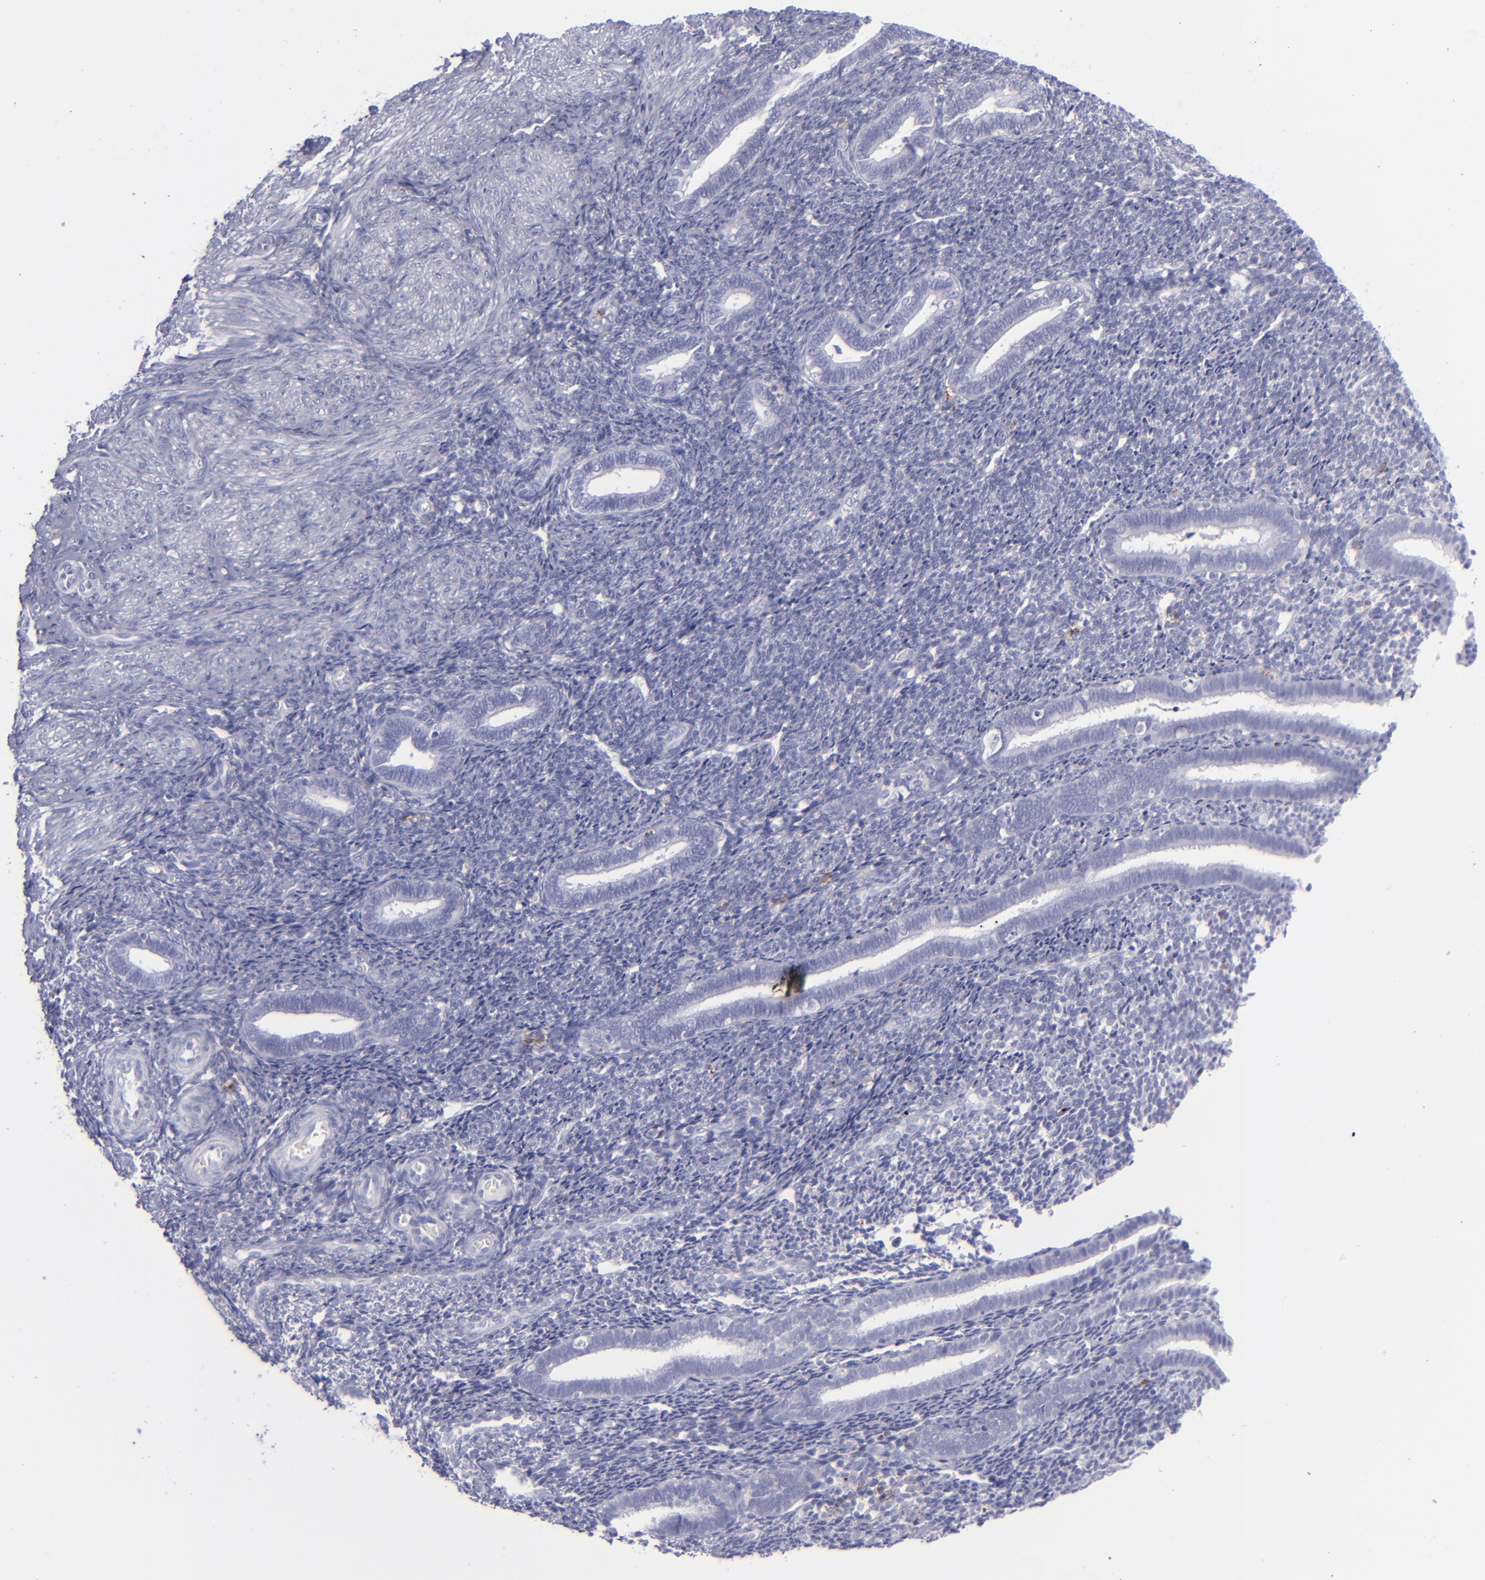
{"staining": {"intensity": "negative", "quantity": "none", "location": "none"}, "tissue": "endometrium", "cell_type": "Cells in endometrial stroma", "image_type": "normal", "snomed": [{"axis": "morphology", "description": "Normal tissue, NOS"}, {"axis": "topography", "description": "Endometrium"}], "caption": "Immunohistochemistry histopathology image of benign endometrium stained for a protein (brown), which demonstrates no expression in cells in endometrial stroma. (Stains: DAB (3,3'-diaminobenzidine) immunohistochemistry (IHC) with hematoxylin counter stain, Microscopy: brightfield microscopy at high magnification).", "gene": "SELPLG", "patient": {"sex": "female", "age": 27}}